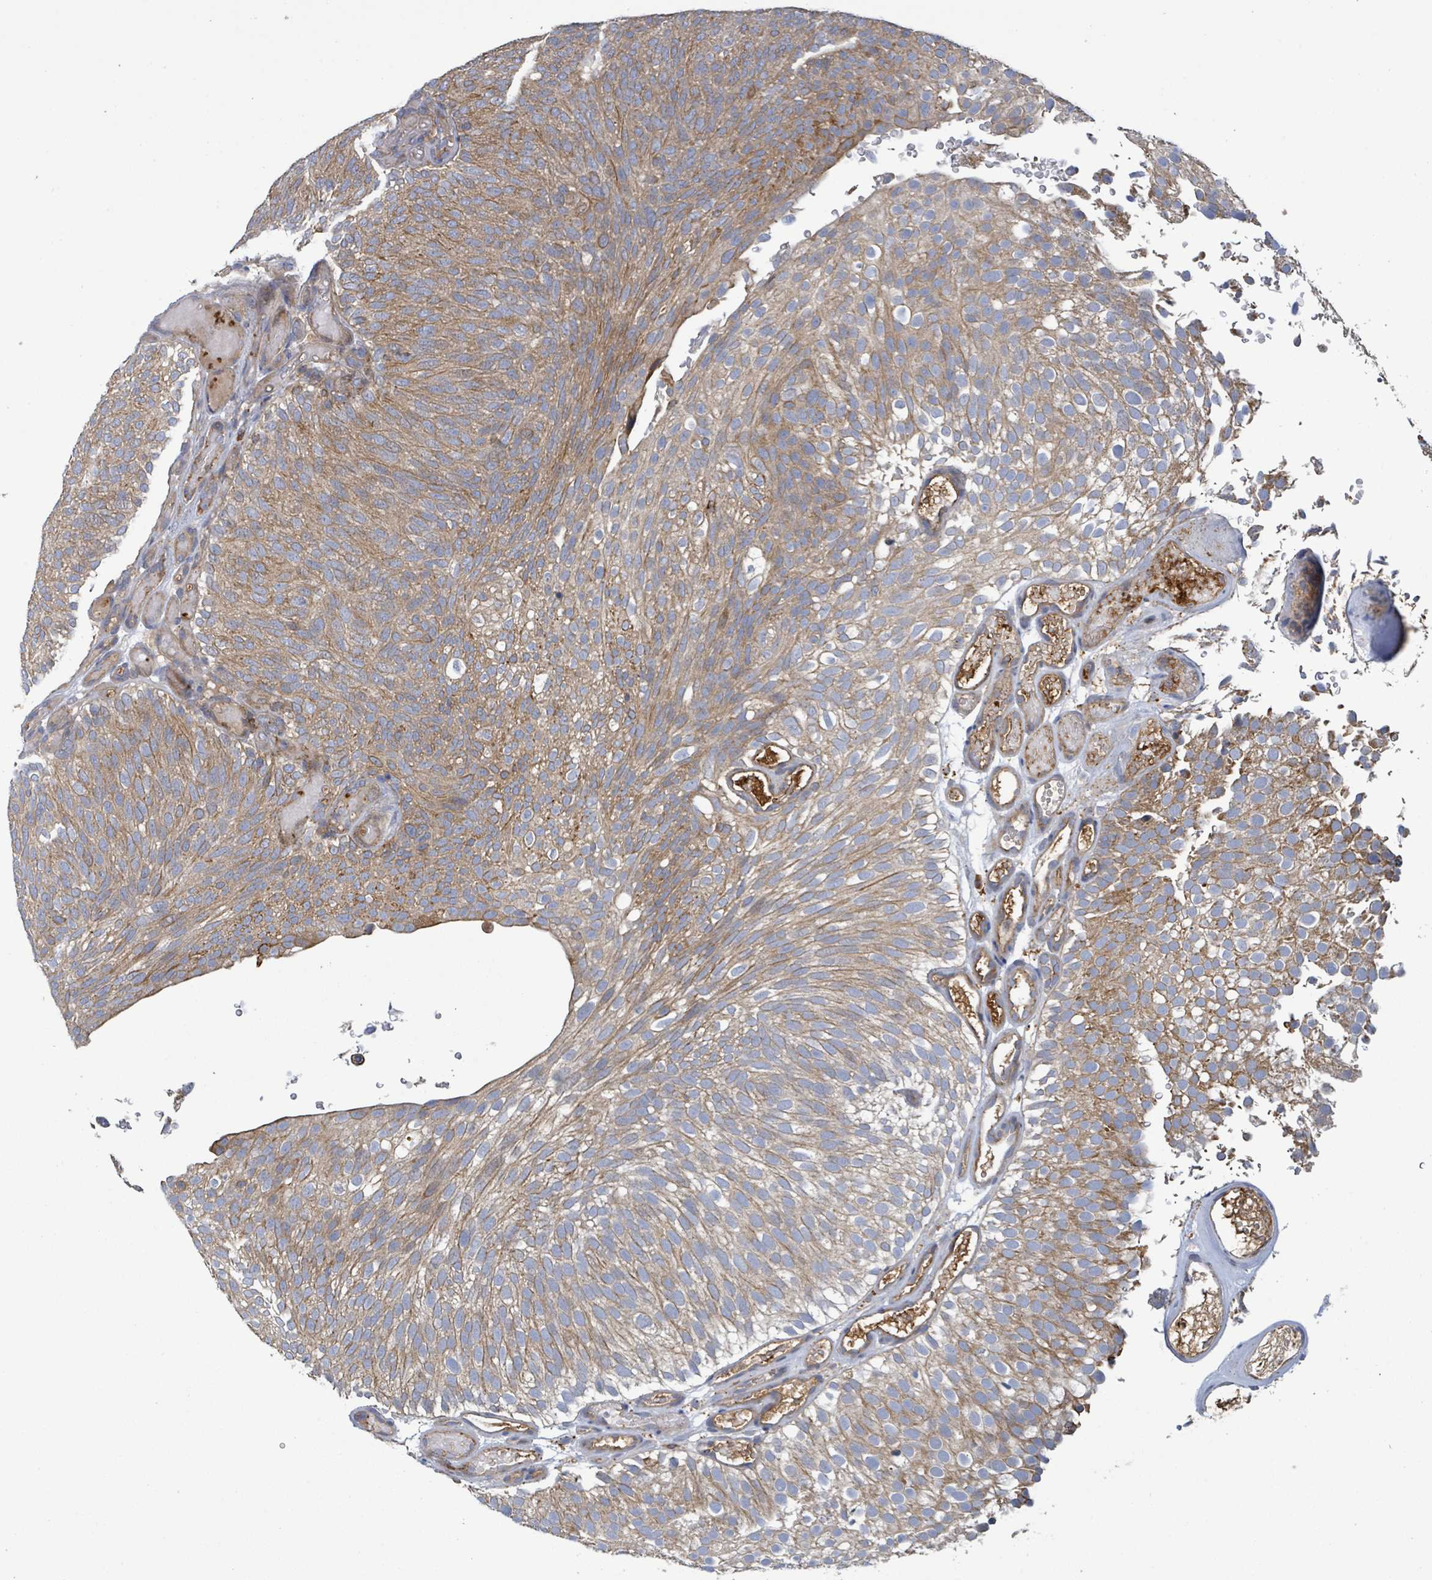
{"staining": {"intensity": "moderate", "quantity": ">75%", "location": "cytoplasmic/membranous"}, "tissue": "urothelial cancer", "cell_type": "Tumor cells", "image_type": "cancer", "snomed": [{"axis": "morphology", "description": "Urothelial carcinoma, Low grade"}, {"axis": "topography", "description": "Urinary bladder"}], "caption": "Immunohistochemical staining of human low-grade urothelial carcinoma demonstrates medium levels of moderate cytoplasmic/membranous staining in approximately >75% of tumor cells.", "gene": "PLAAT1", "patient": {"sex": "male", "age": 78}}